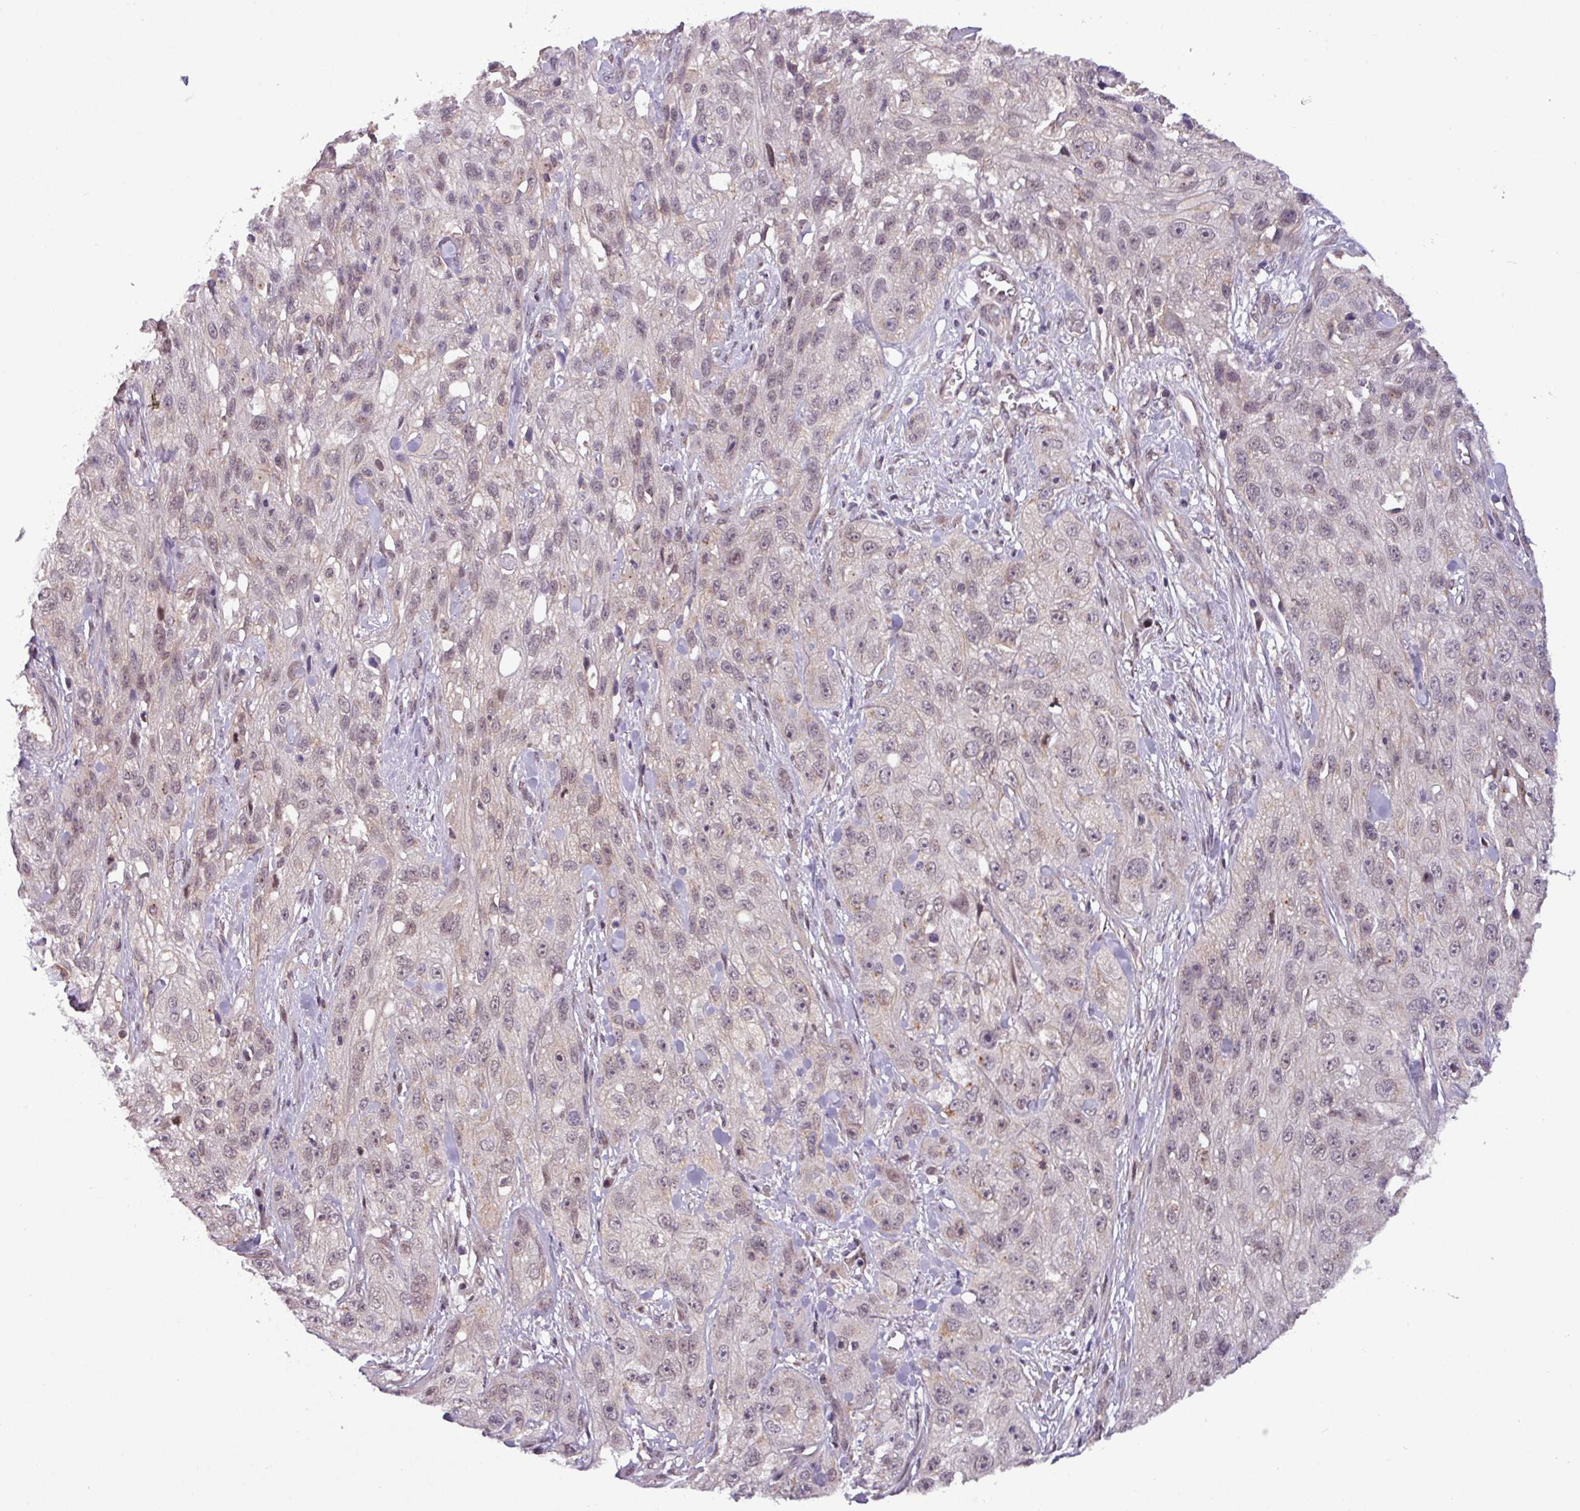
{"staining": {"intensity": "weak", "quantity": "<25%", "location": "nuclear"}, "tissue": "skin cancer", "cell_type": "Tumor cells", "image_type": "cancer", "snomed": [{"axis": "morphology", "description": "Squamous cell carcinoma, NOS"}, {"axis": "topography", "description": "Skin"}, {"axis": "topography", "description": "Vulva"}], "caption": "Human skin cancer stained for a protein using immunohistochemistry (IHC) exhibits no expression in tumor cells.", "gene": "NPFFR1", "patient": {"sex": "female", "age": 86}}